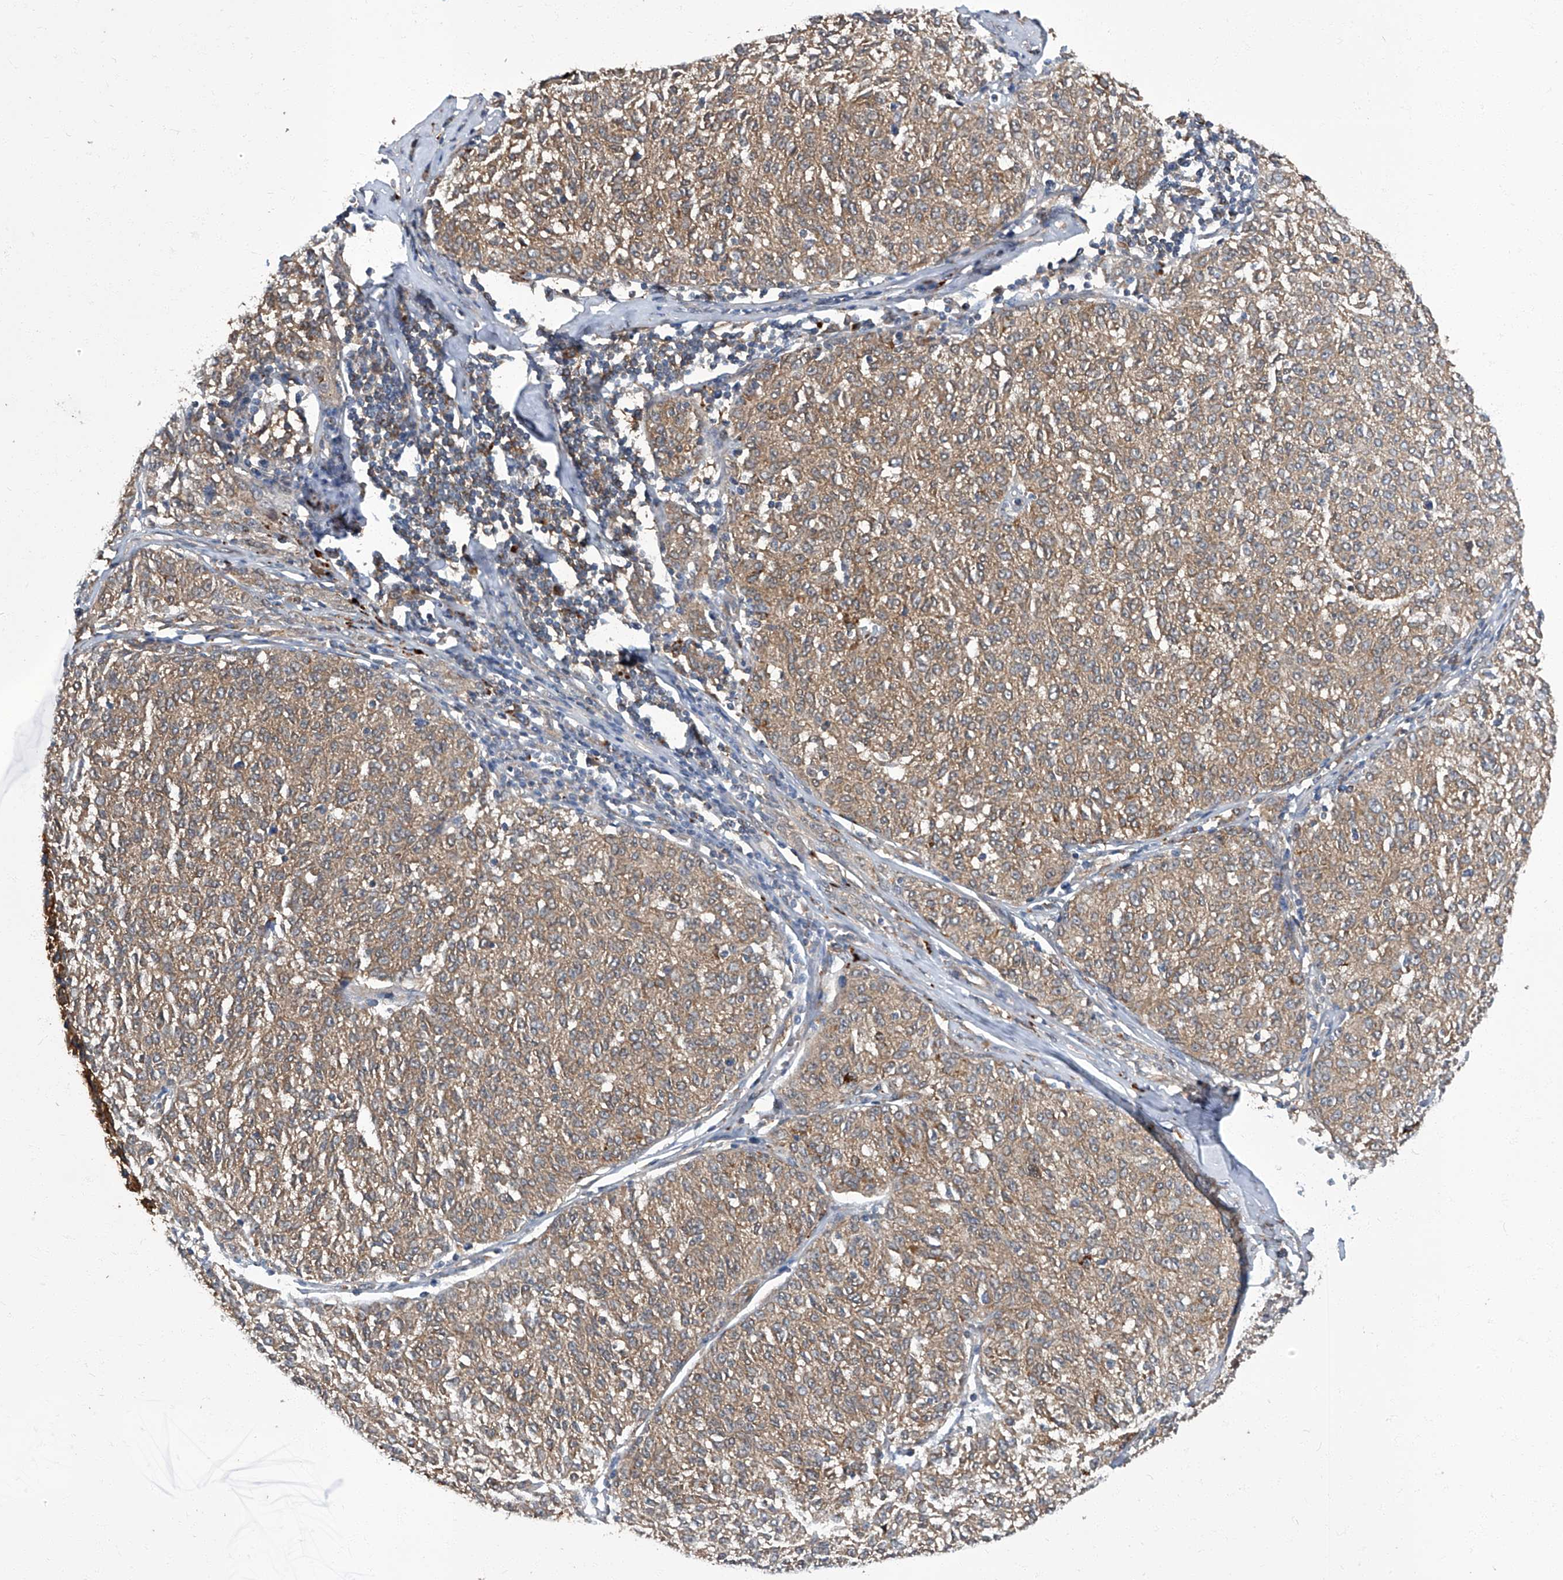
{"staining": {"intensity": "moderate", "quantity": ">75%", "location": "cytoplasmic/membranous"}, "tissue": "melanoma", "cell_type": "Tumor cells", "image_type": "cancer", "snomed": [{"axis": "morphology", "description": "Malignant melanoma, NOS"}, {"axis": "topography", "description": "Skin"}], "caption": "Immunohistochemical staining of human malignant melanoma demonstrates medium levels of moderate cytoplasmic/membranous staining in approximately >75% of tumor cells. (DAB (3,3'-diaminobenzidine) IHC, brown staining for protein, blue staining for nuclei).", "gene": "TNFRSF13B", "patient": {"sex": "female", "age": 72}}